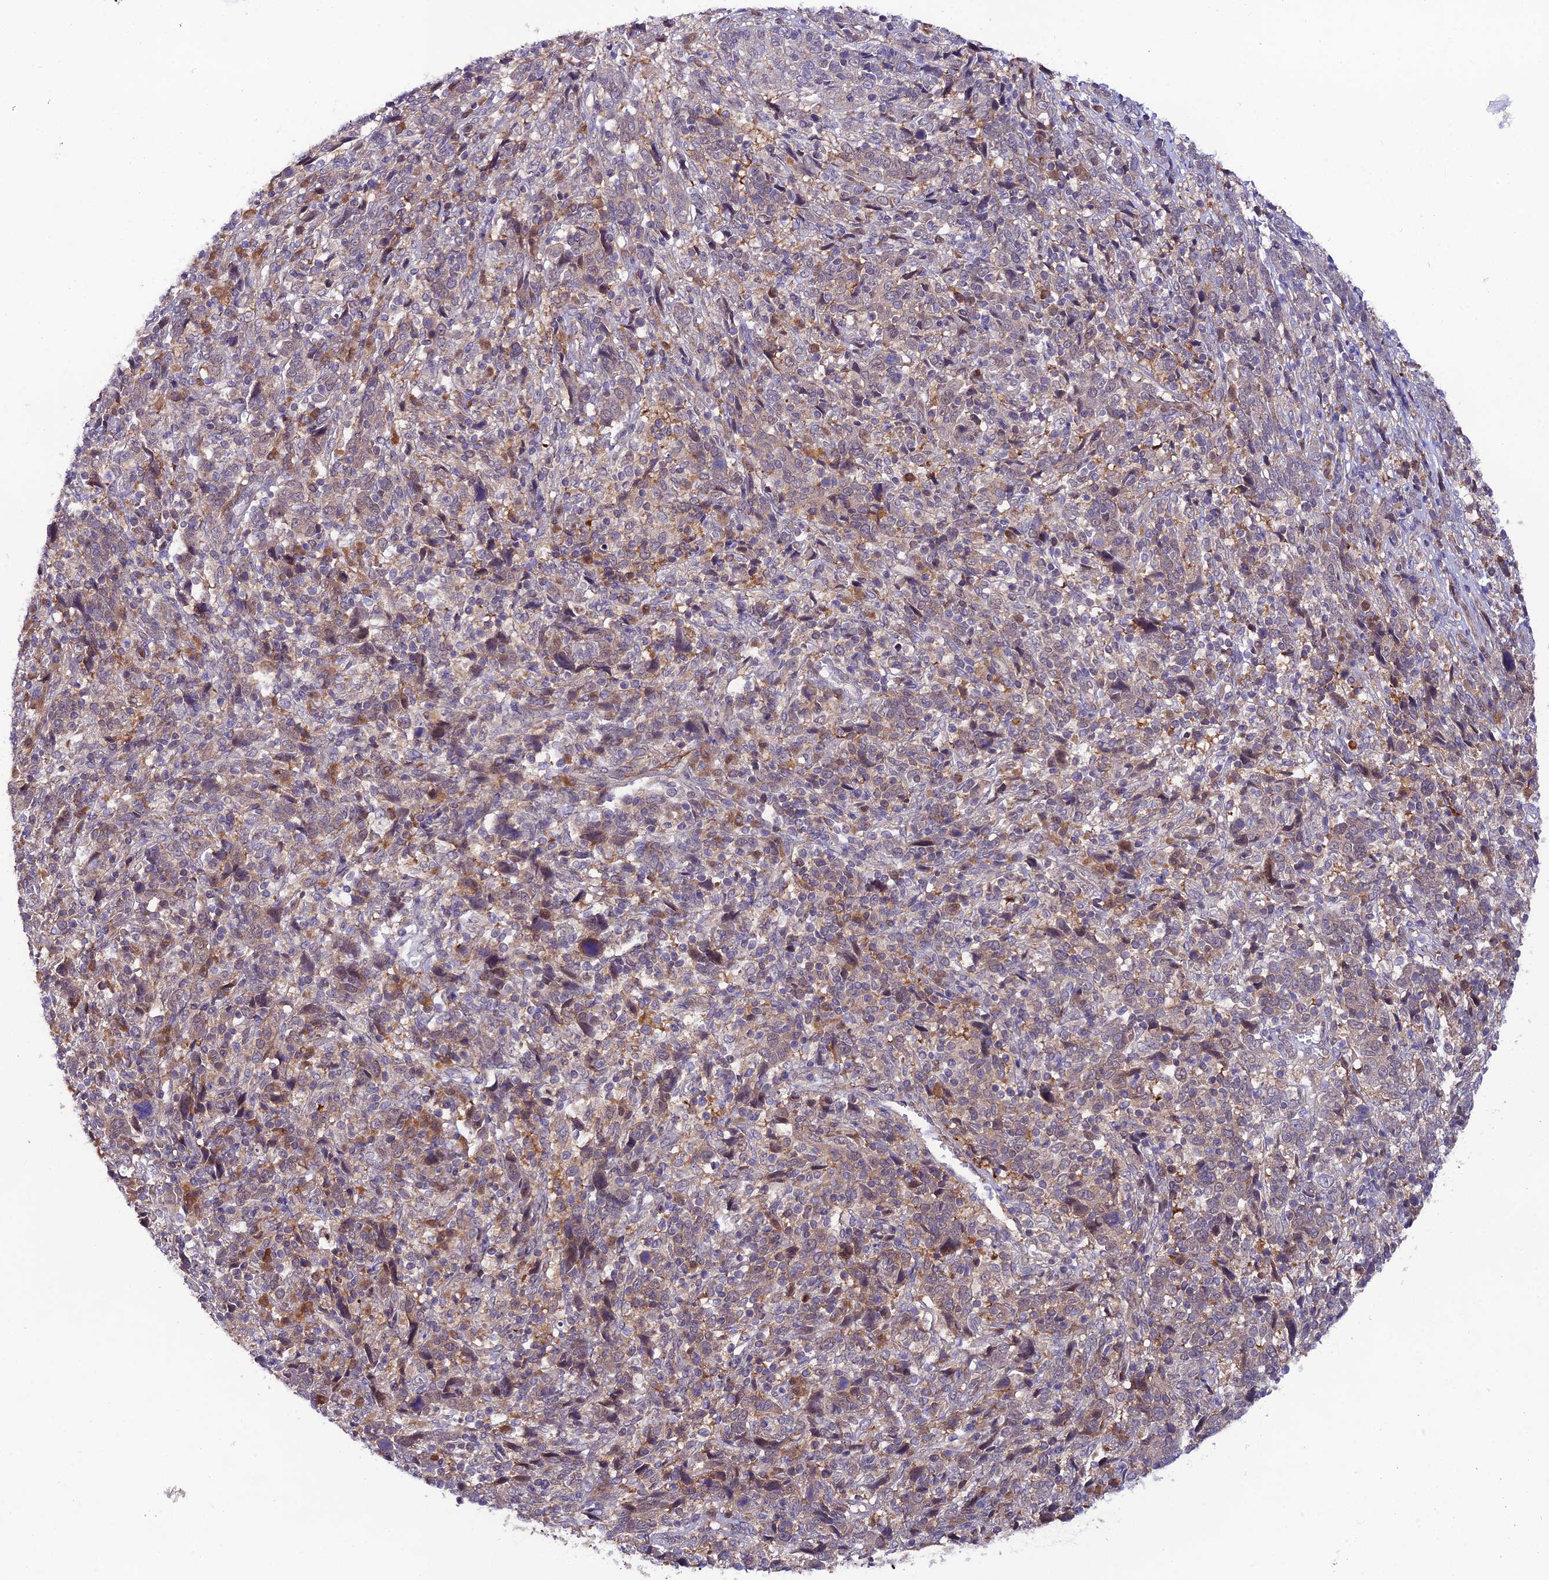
{"staining": {"intensity": "weak", "quantity": "<25%", "location": "cytoplasmic/membranous"}, "tissue": "cervical cancer", "cell_type": "Tumor cells", "image_type": "cancer", "snomed": [{"axis": "morphology", "description": "Squamous cell carcinoma, NOS"}, {"axis": "topography", "description": "Cervix"}], "caption": "Immunohistochemistry of human squamous cell carcinoma (cervical) reveals no staining in tumor cells.", "gene": "TRIM40", "patient": {"sex": "female", "age": 46}}